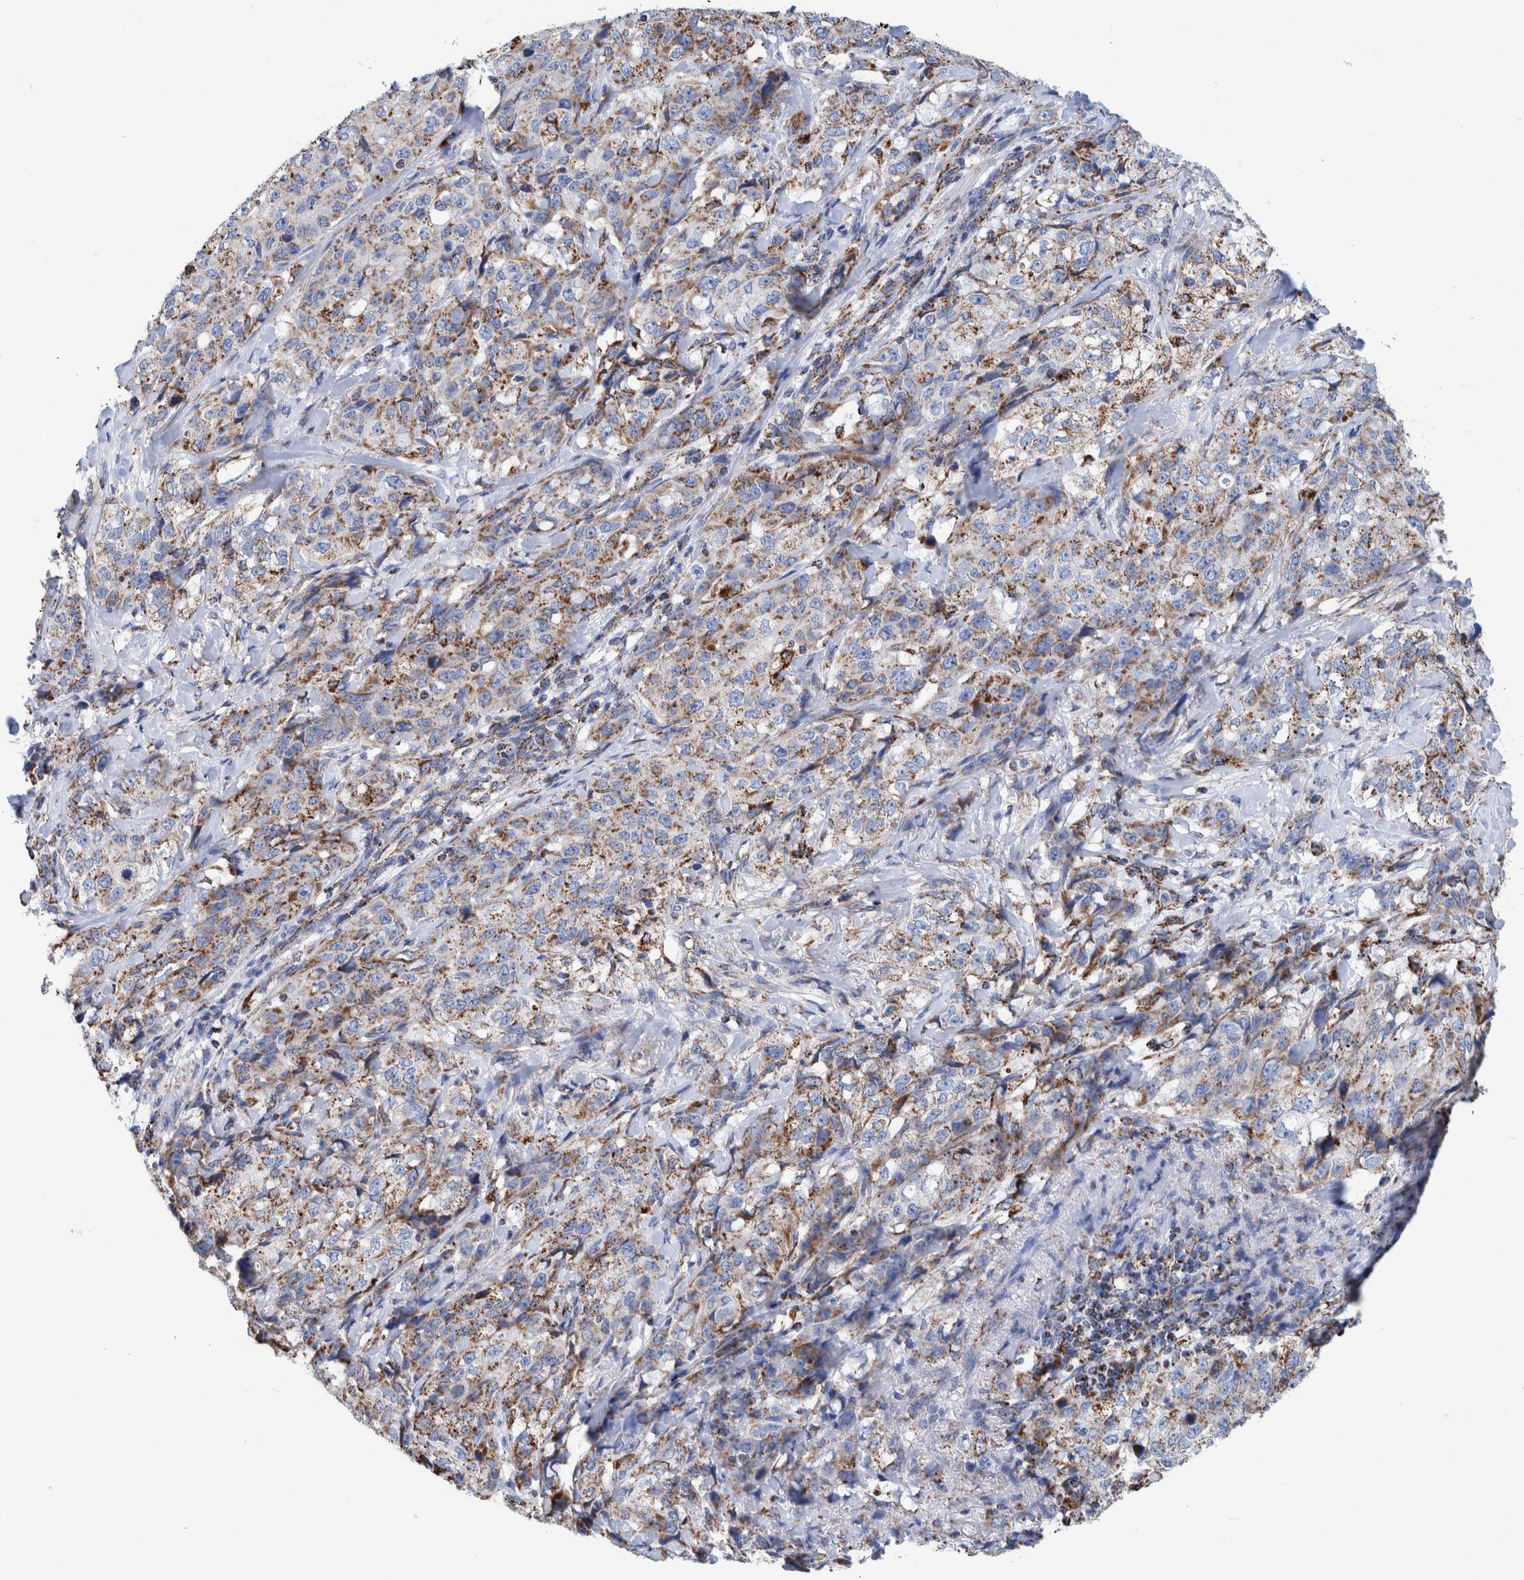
{"staining": {"intensity": "weak", "quantity": ">75%", "location": "cytoplasmic/membranous"}, "tissue": "stomach cancer", "cell_type": "Tumor cells", "image_type": "cancer", "snomed": [{"axis": "morphology", "description": "Adenocarcinoma, NOS"}, {"axis": "topography", "description": "Stomach"}], "caption": "An IHC photomicrograph of tumor tissue is shown. Protein staining in brown labels weak cytoplasmic/membranous positivity in adenocarcinoma (stomach) within tumor cells. (DAB = brown stain, brightfield microscopy at high magnification).", "gene": "DECR1", "patient": {"sex": "male", "age": 48}}